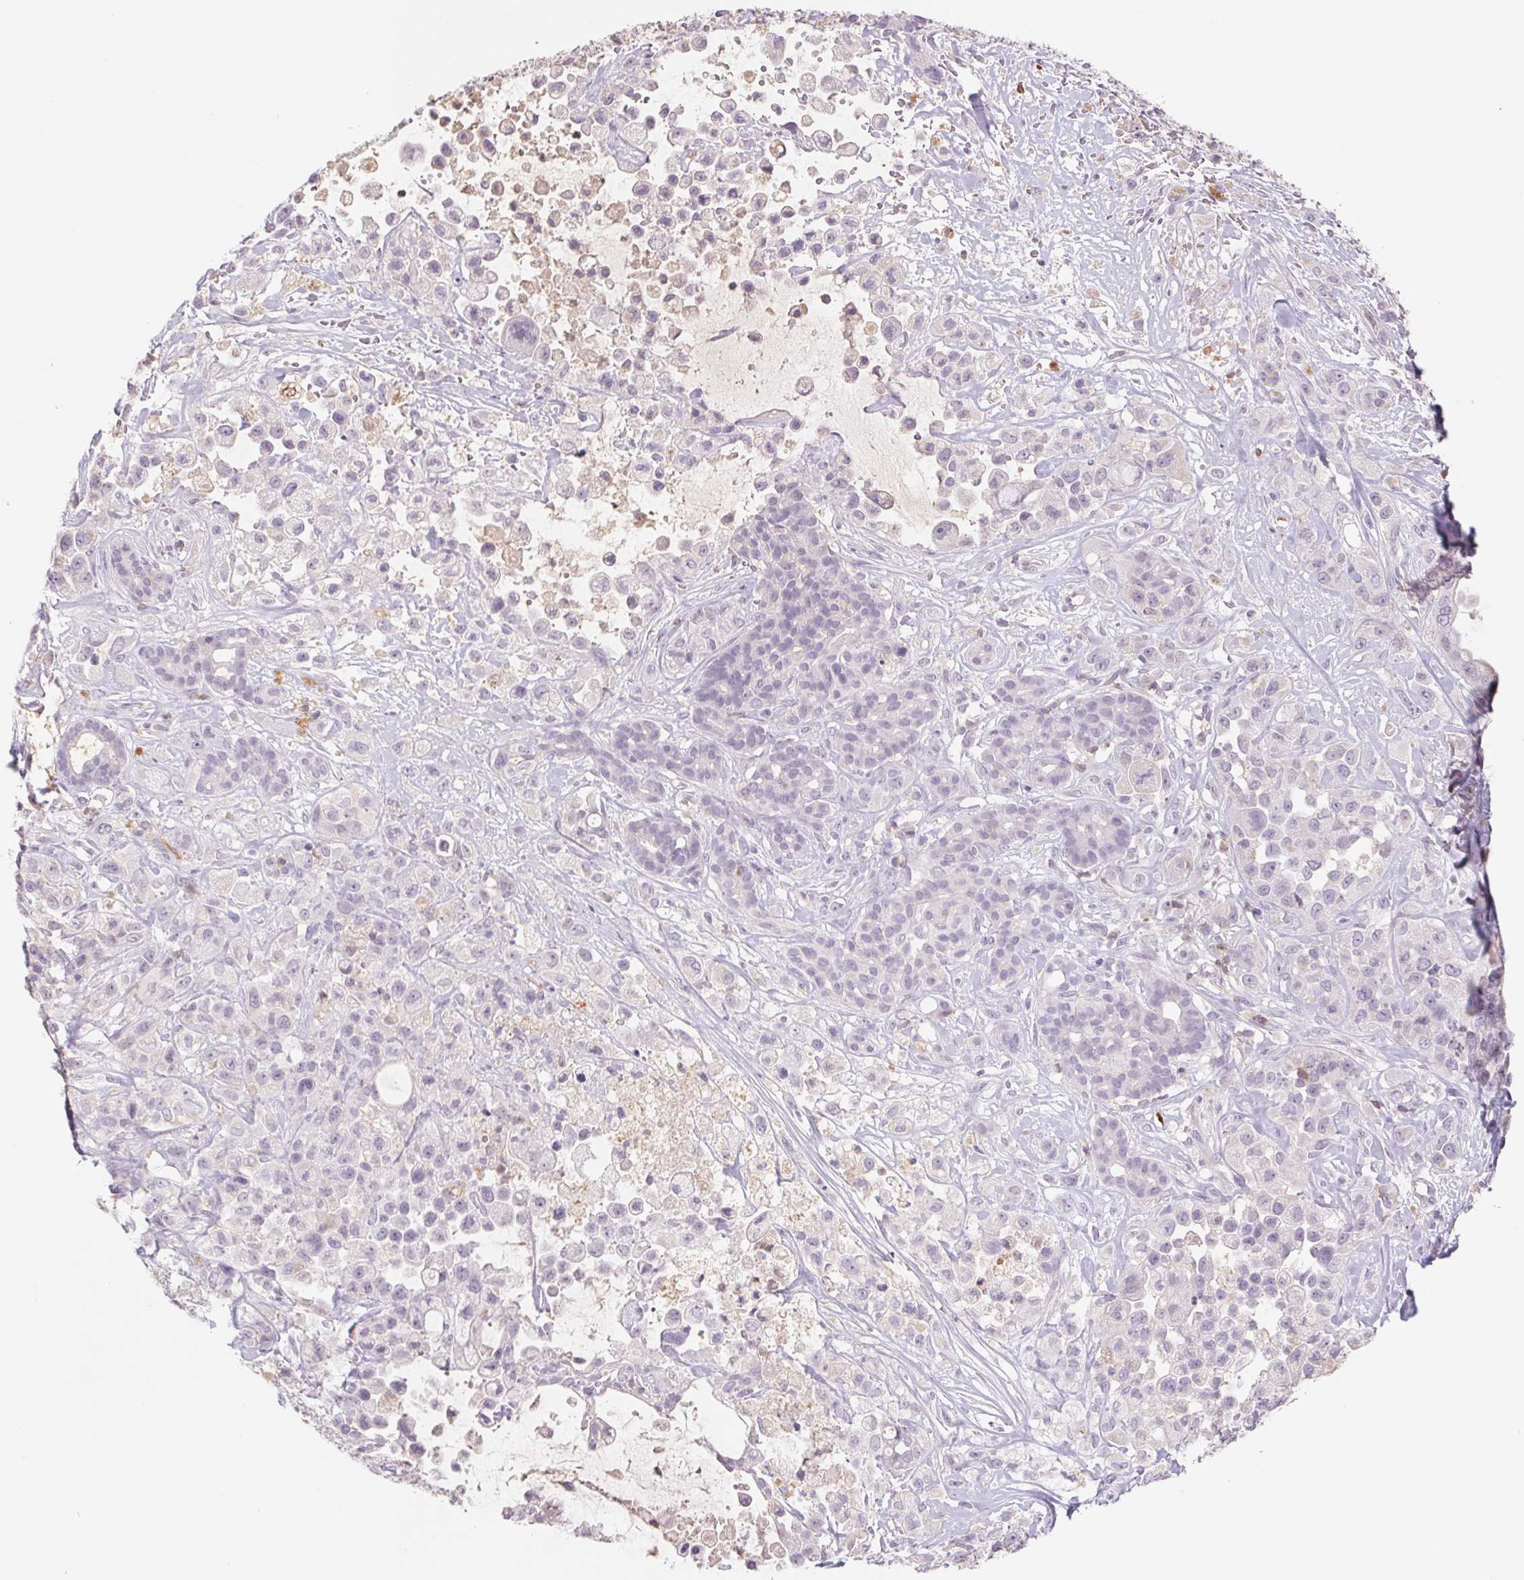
{"staining": {"intensity": "negative", "quantity": "none", "location": "none"}, "tissue": "pancreatic cancer", "cell_type": "Tumor cells", "image_type": "cancer", "snomed": [{"axis": "morphology", "description": "Adenocarcinoma, NOS"}, {"axis": "topography", "description": "Pancreas"}], "caption": "Tumor cells are negative for protein expression in human adenocarcinoma (pancreatic).", "gene": "KIF26A", "patient": {"sex": "male", "age": 44}}